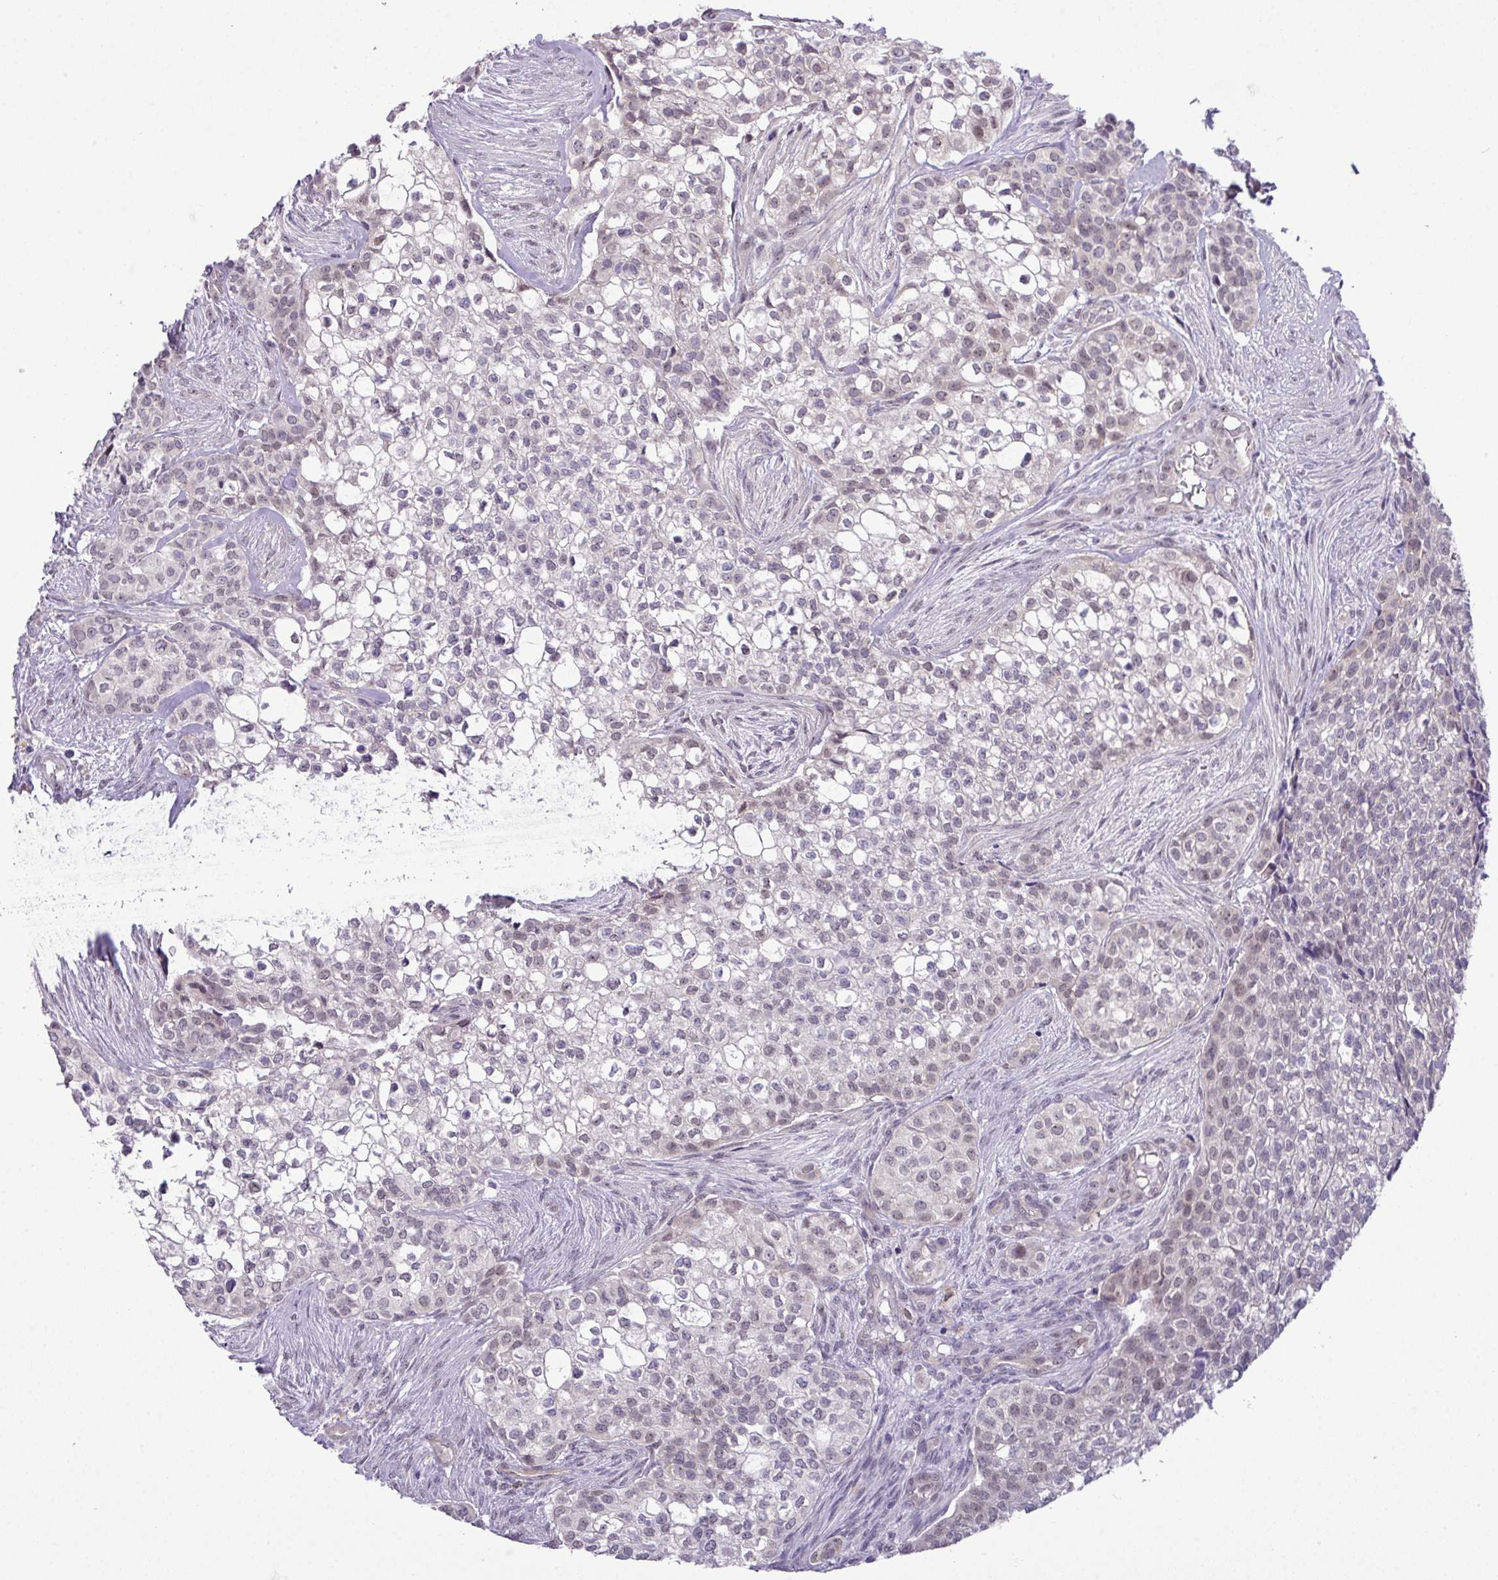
{"staining": {"intensity": "weak", "quantity": "25%-75%", "location": "nuclear"}, "tissue": "head and neck cancer", "cell_type": "Tumor cells", "image_type": "cancer", "snomed": [{"axis": "morphology", "description": "Adenocarcinoma, NOS"}, {"axis": "topography", "description": "Head-Neck"}], "caption": "The micrograph shows staining of head and neck cancer, revealing weak nuclear protein staining (brown color) within tumor cells.", "gene": "MAK16", "patient": {"sex": "male", "age": 81}}